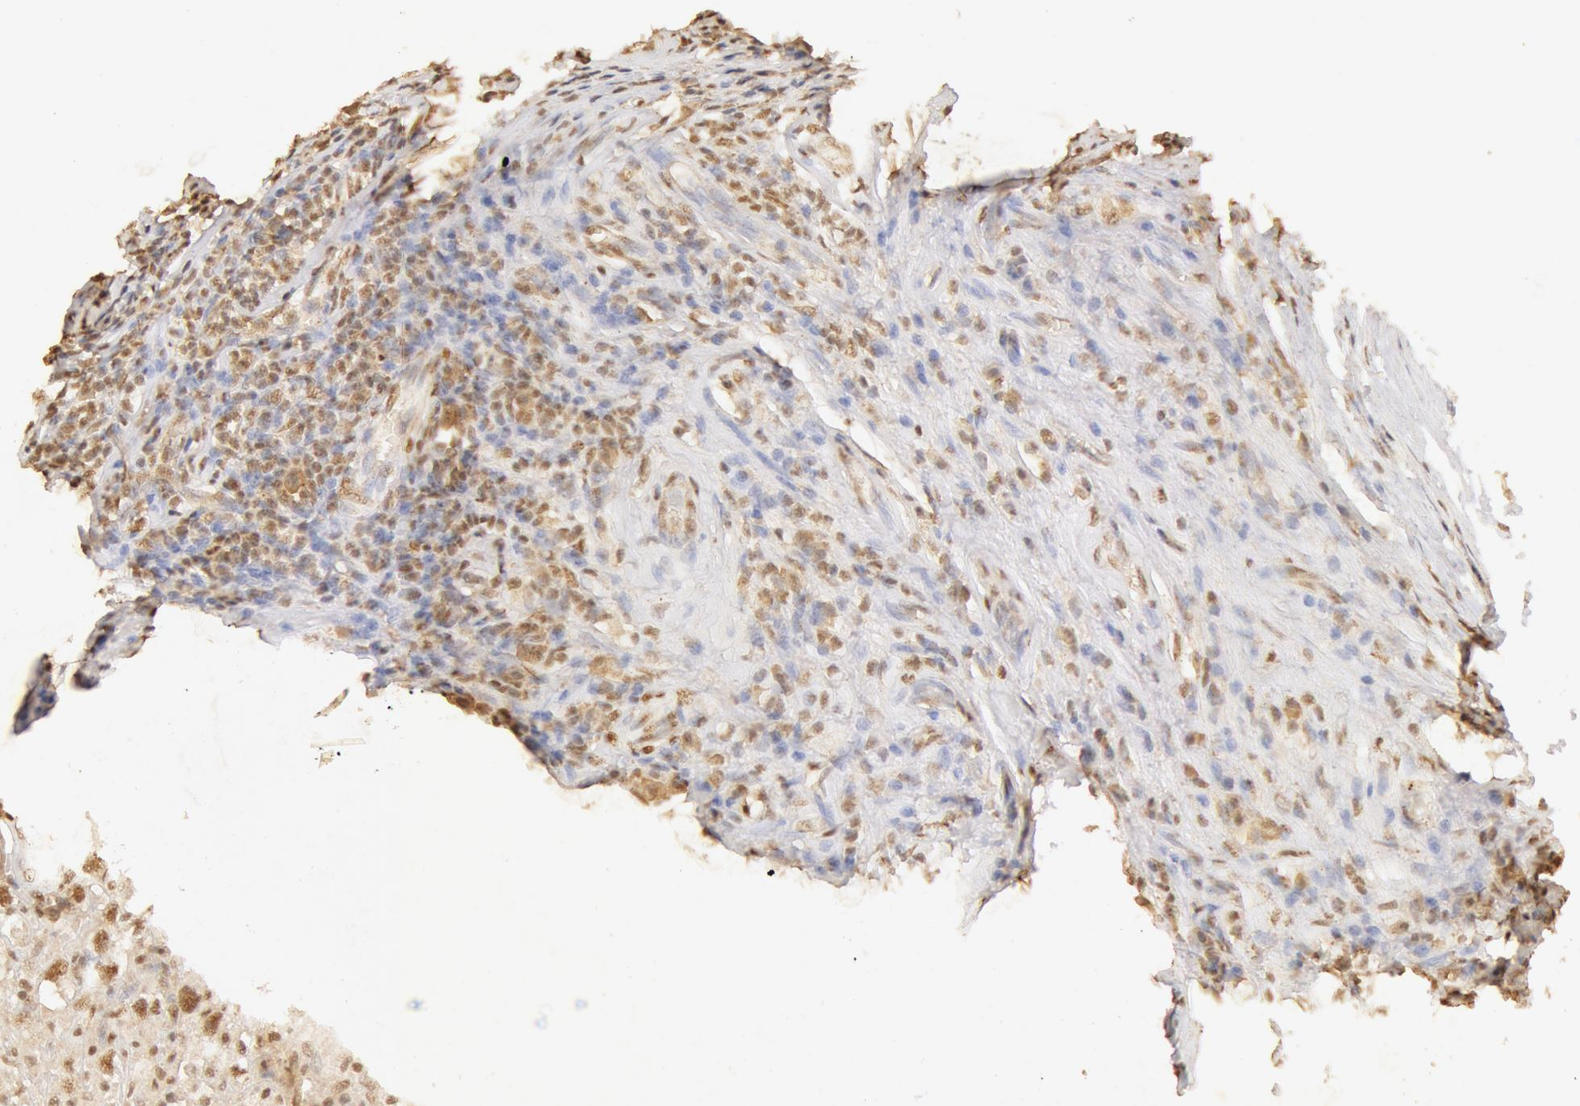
{"staining": {"intensity": "moderate", "quantity": ">75%", "location": "cytoplasmic/membranous,nuclear"}, "tissue": "testis cancer", "cell_type": "Tumor cells", "image_type": "cancer", "snomed": [{"axis": "morphology", "description": "Seminoma, NOS"}, {"axis": "topography", "description": "Testis"}], "caption": "Testis cancer (seminoma) stained with DAB (3,3'-diaminobenzidine) immunohistochemistry reveals medium levels of moderate cytoplasmic/membranous and nuclear positivity in approximately >75% of tumor cells.", "gene": "SNRNP70", "patient": {"sex": "male", "age": 34}}